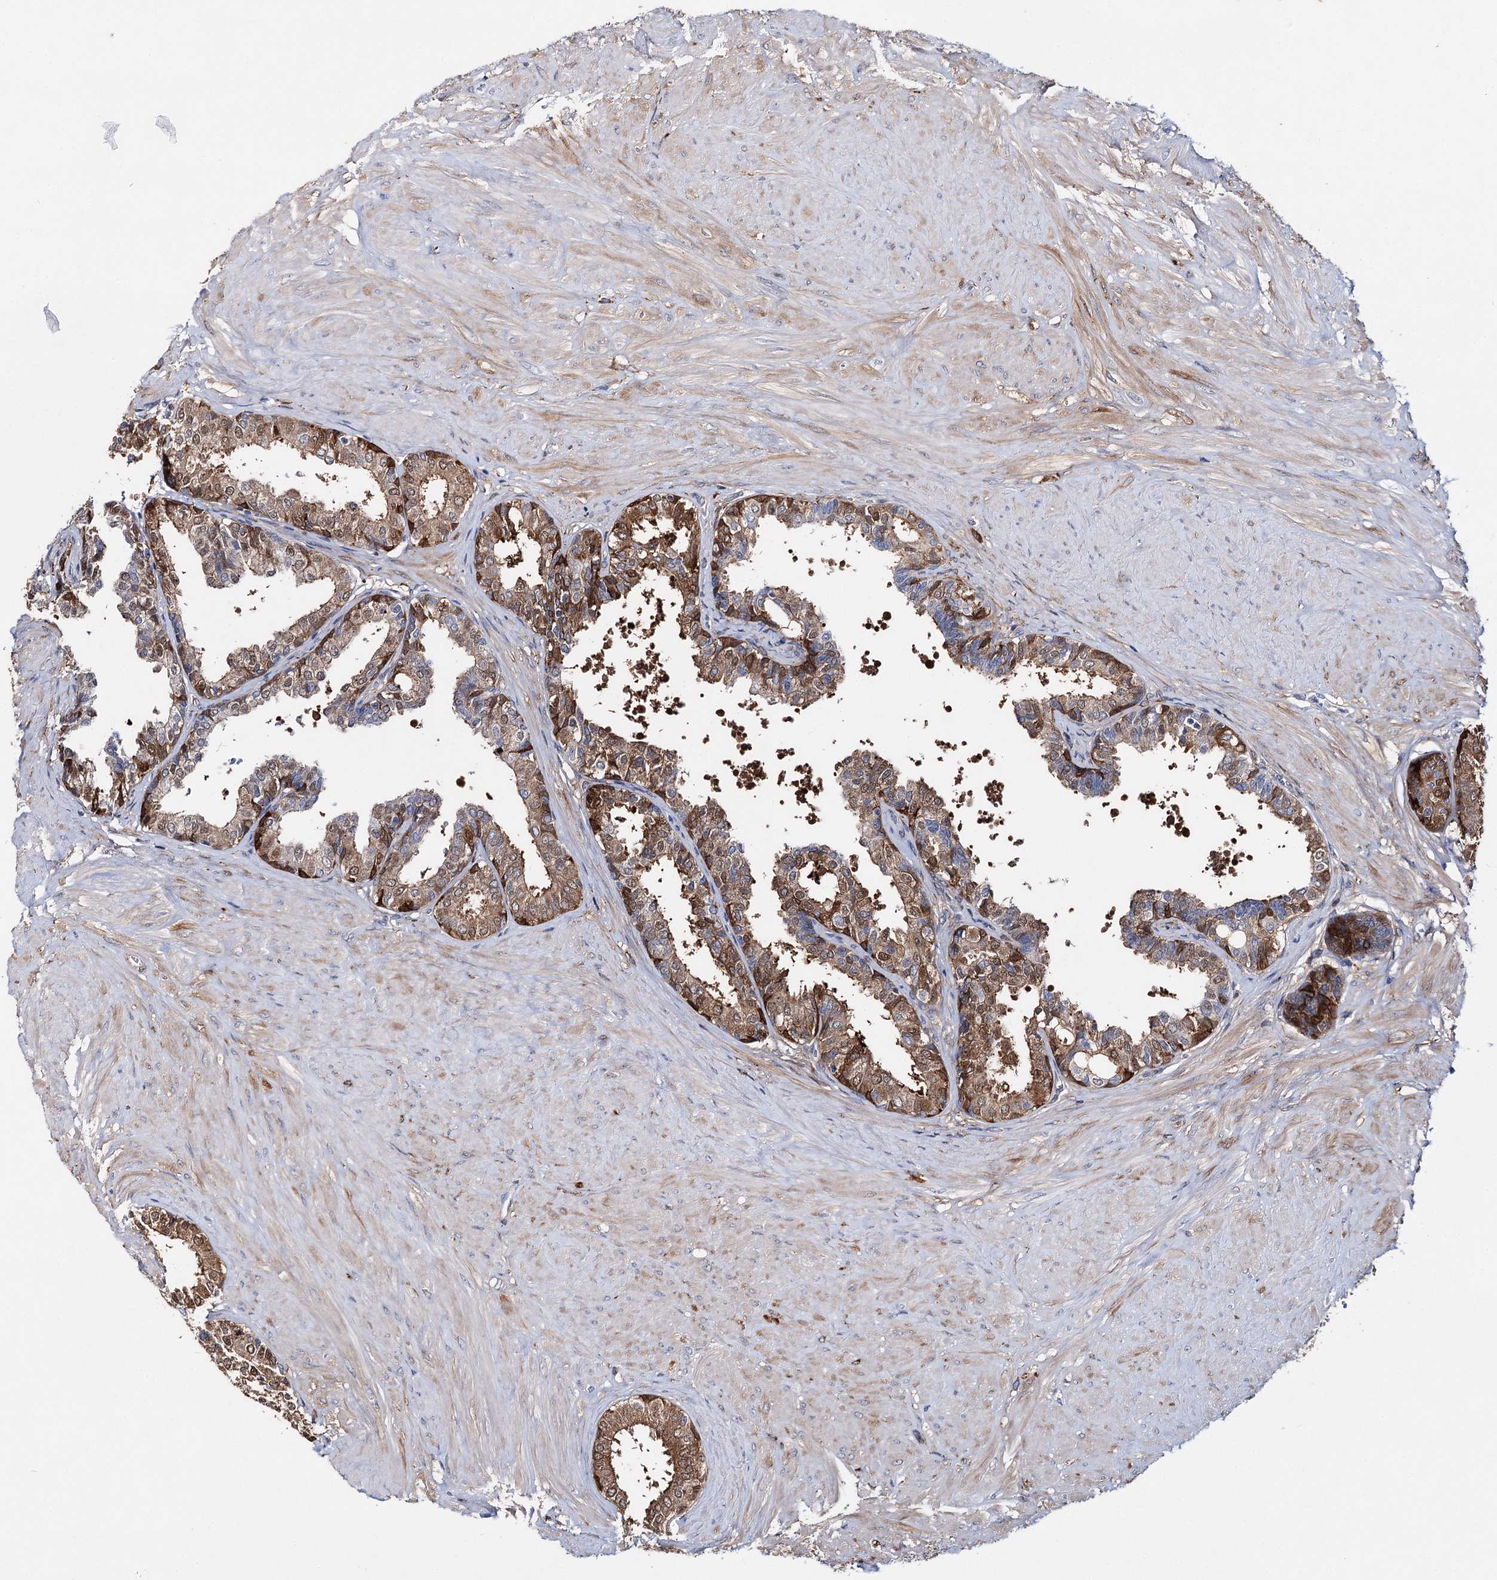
{"staining": {"intensity": "strong", "quantity": ">75%", "location": "cytoplasmic/membranous"}, "tissue": "prostate", "cell_type": "Glandular cells", "image_type": "normal", "snomed": [{"axis": "morphology", "description": "Normal tissue, NOS"}, {"axis": "topography", "description": "Prostate"}], "caption": "About >75% of glandular cells in benign prostate demonstrate strong cytoplasmic/membranous protein staining as visualized by brown immunohistochemical staining.", "gene": "CFAP46", "patient": {"sex": "male", "age": 48}}